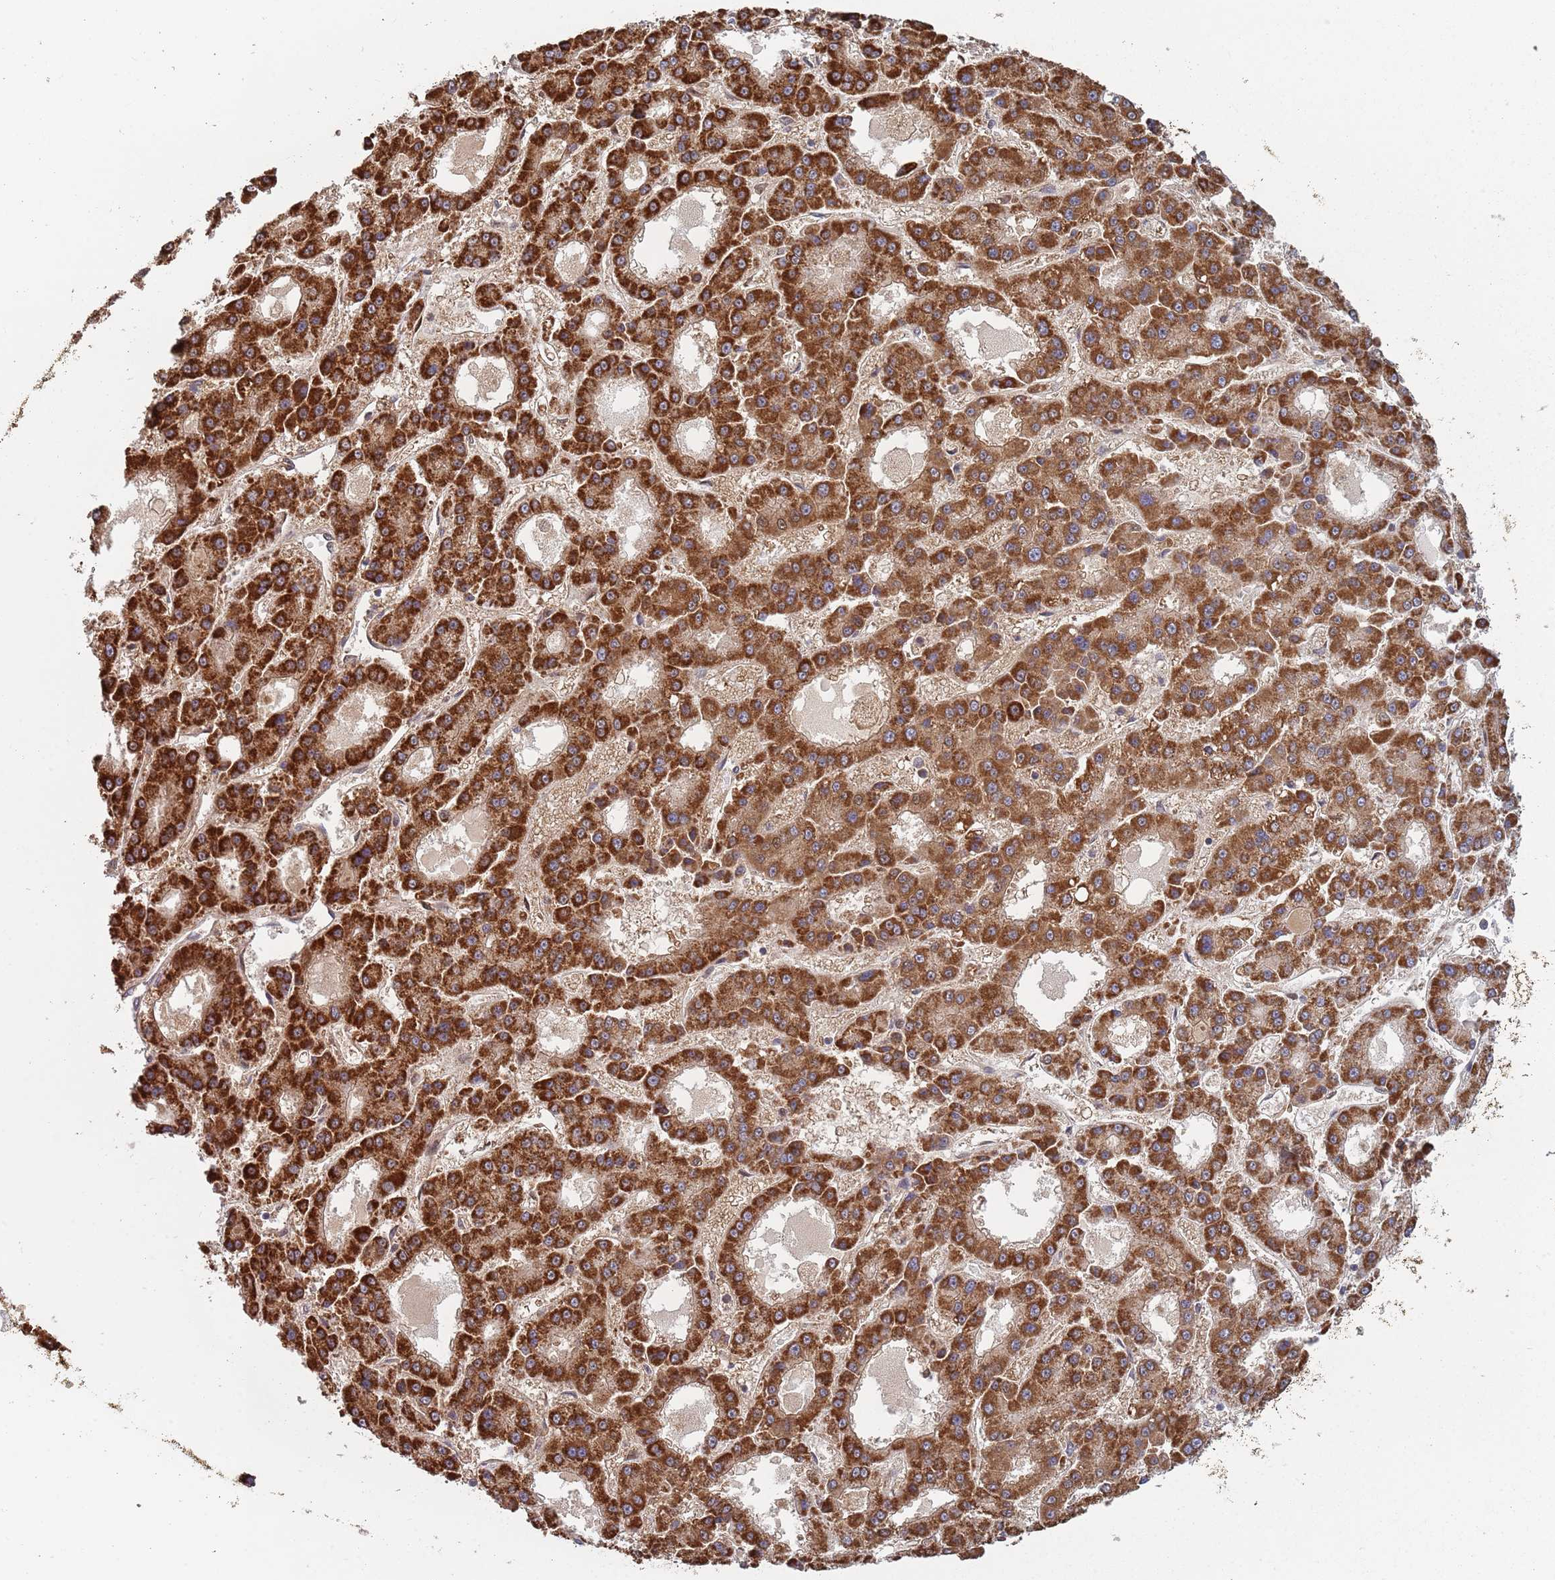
{"staining": {"intensity": "strong", "quantity": ">75%", "location": "cytoplasmic/membranous"}, "tissue": "liver cancer", "cell_type": "Tumor cells", "image_type": "cancer", "snomed": [{"axis": "morphology", "description": "Carcinoma, Hepatocellular, NOS"}, {"axis": "topography", "description": "Liver"}], "caption": "A brown stain shows strong cytoplasmic/membranous expression of a protein in human liver cancer (hepatocellular carcinoma) tumor cells.", "gene": "GDI2", "patient": {"sex": "male", "age": 70}}